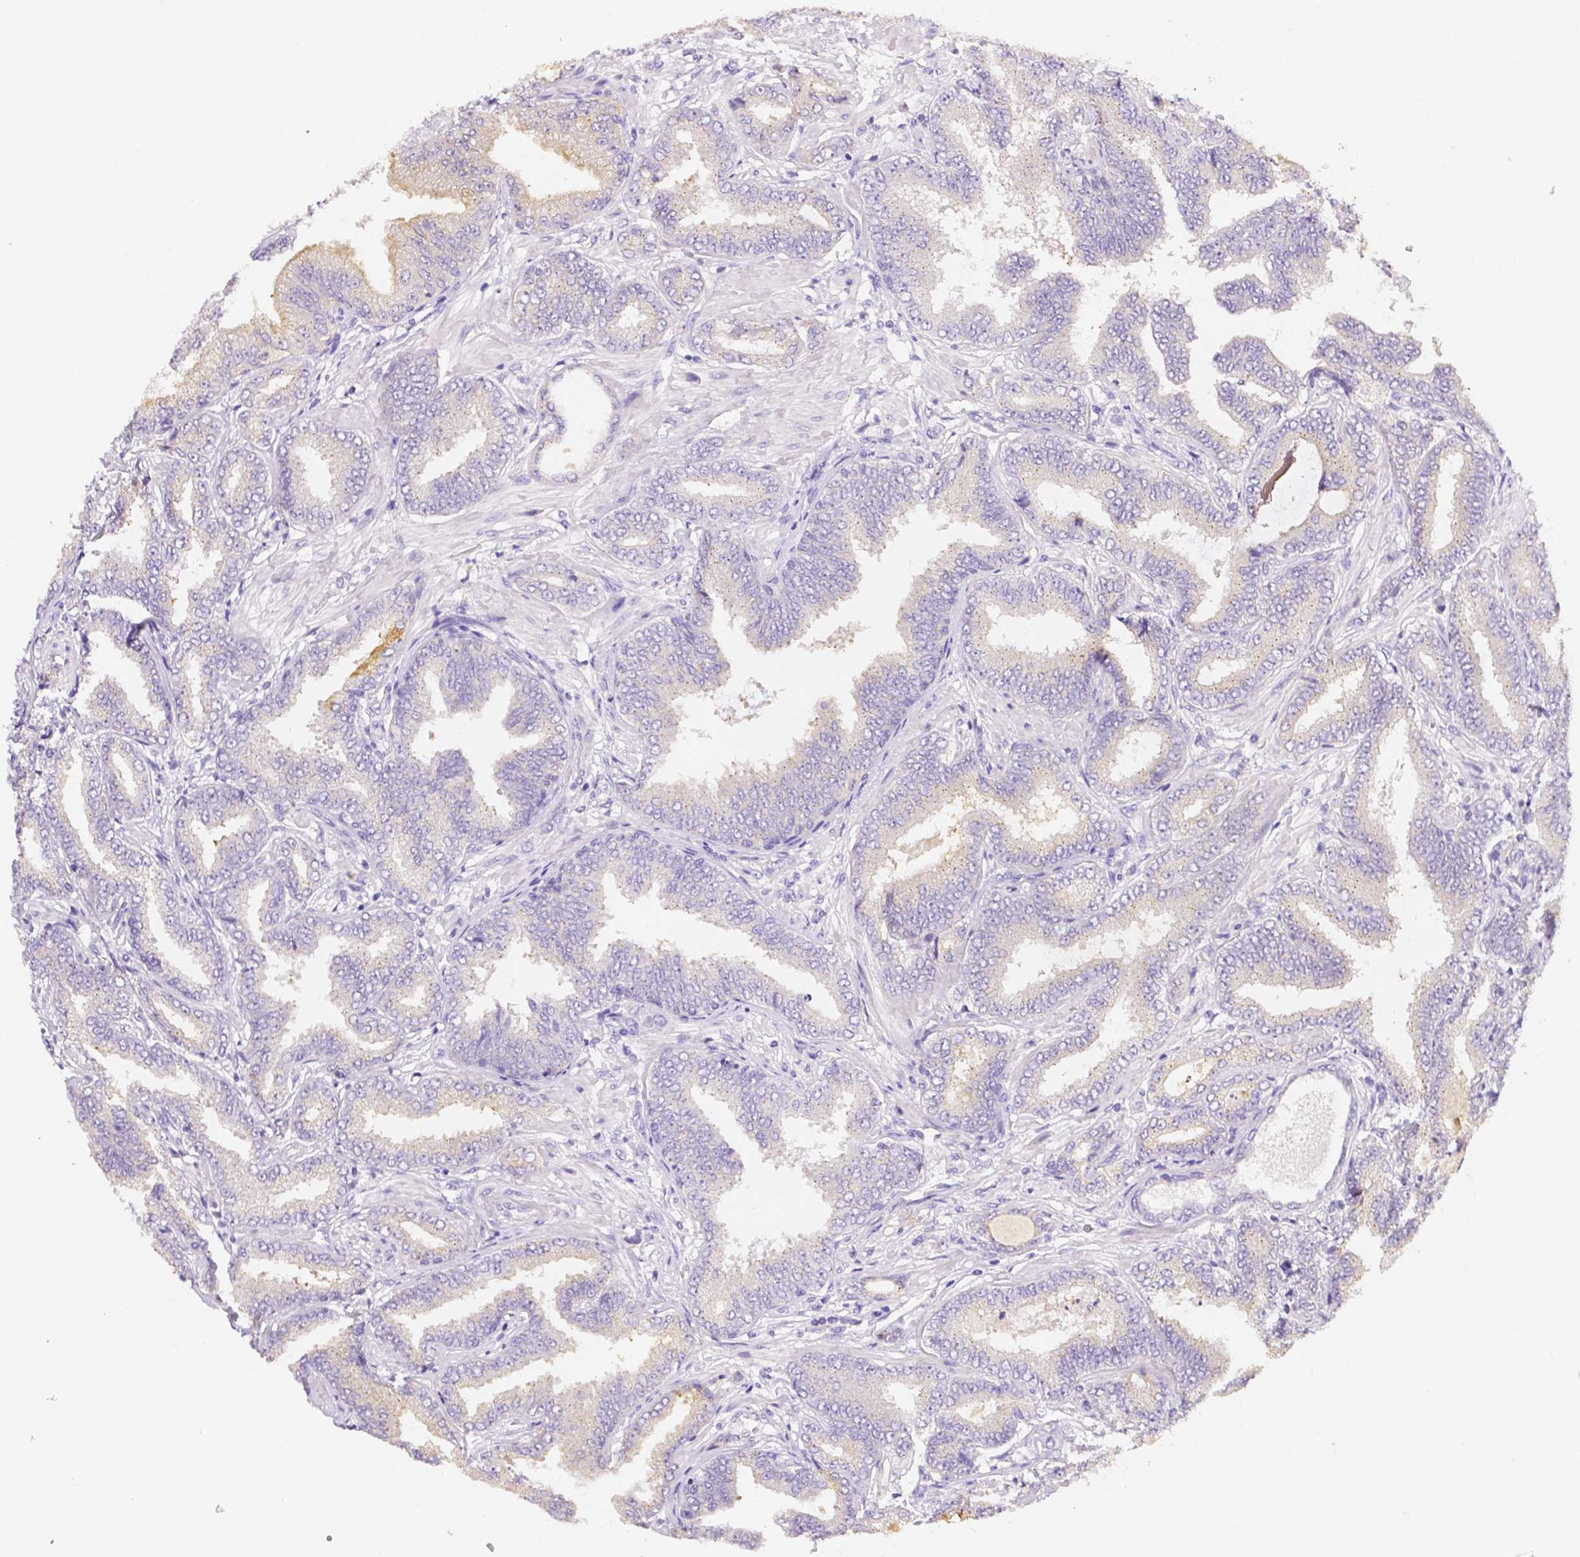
{"staining": {"intensity": "negative", "quantity": "none", "location": "none"}, "tissue": "prostate cancer", "cell_type": "Tumor cells", "image_type": "cancer", "snomed": [{"axis": "morphology", "description": "Adenocarcinoma, Low grade"}, {"axis": "topography", "description": "Prostate"}], "caption": "High magnification brightfield microscopy of prostate cancer (low-grade adenocarcinoma) stained with DAB (brown) and counterstained with hematoxylin (blue): tumor cells show no significant staining. (DAB (3,3'-diaminobenzidine) IHC visualized using brightfield microscopy, high magnification).", "gene": "C10orf67", "patient": {"sex": "male", "age": 55}}